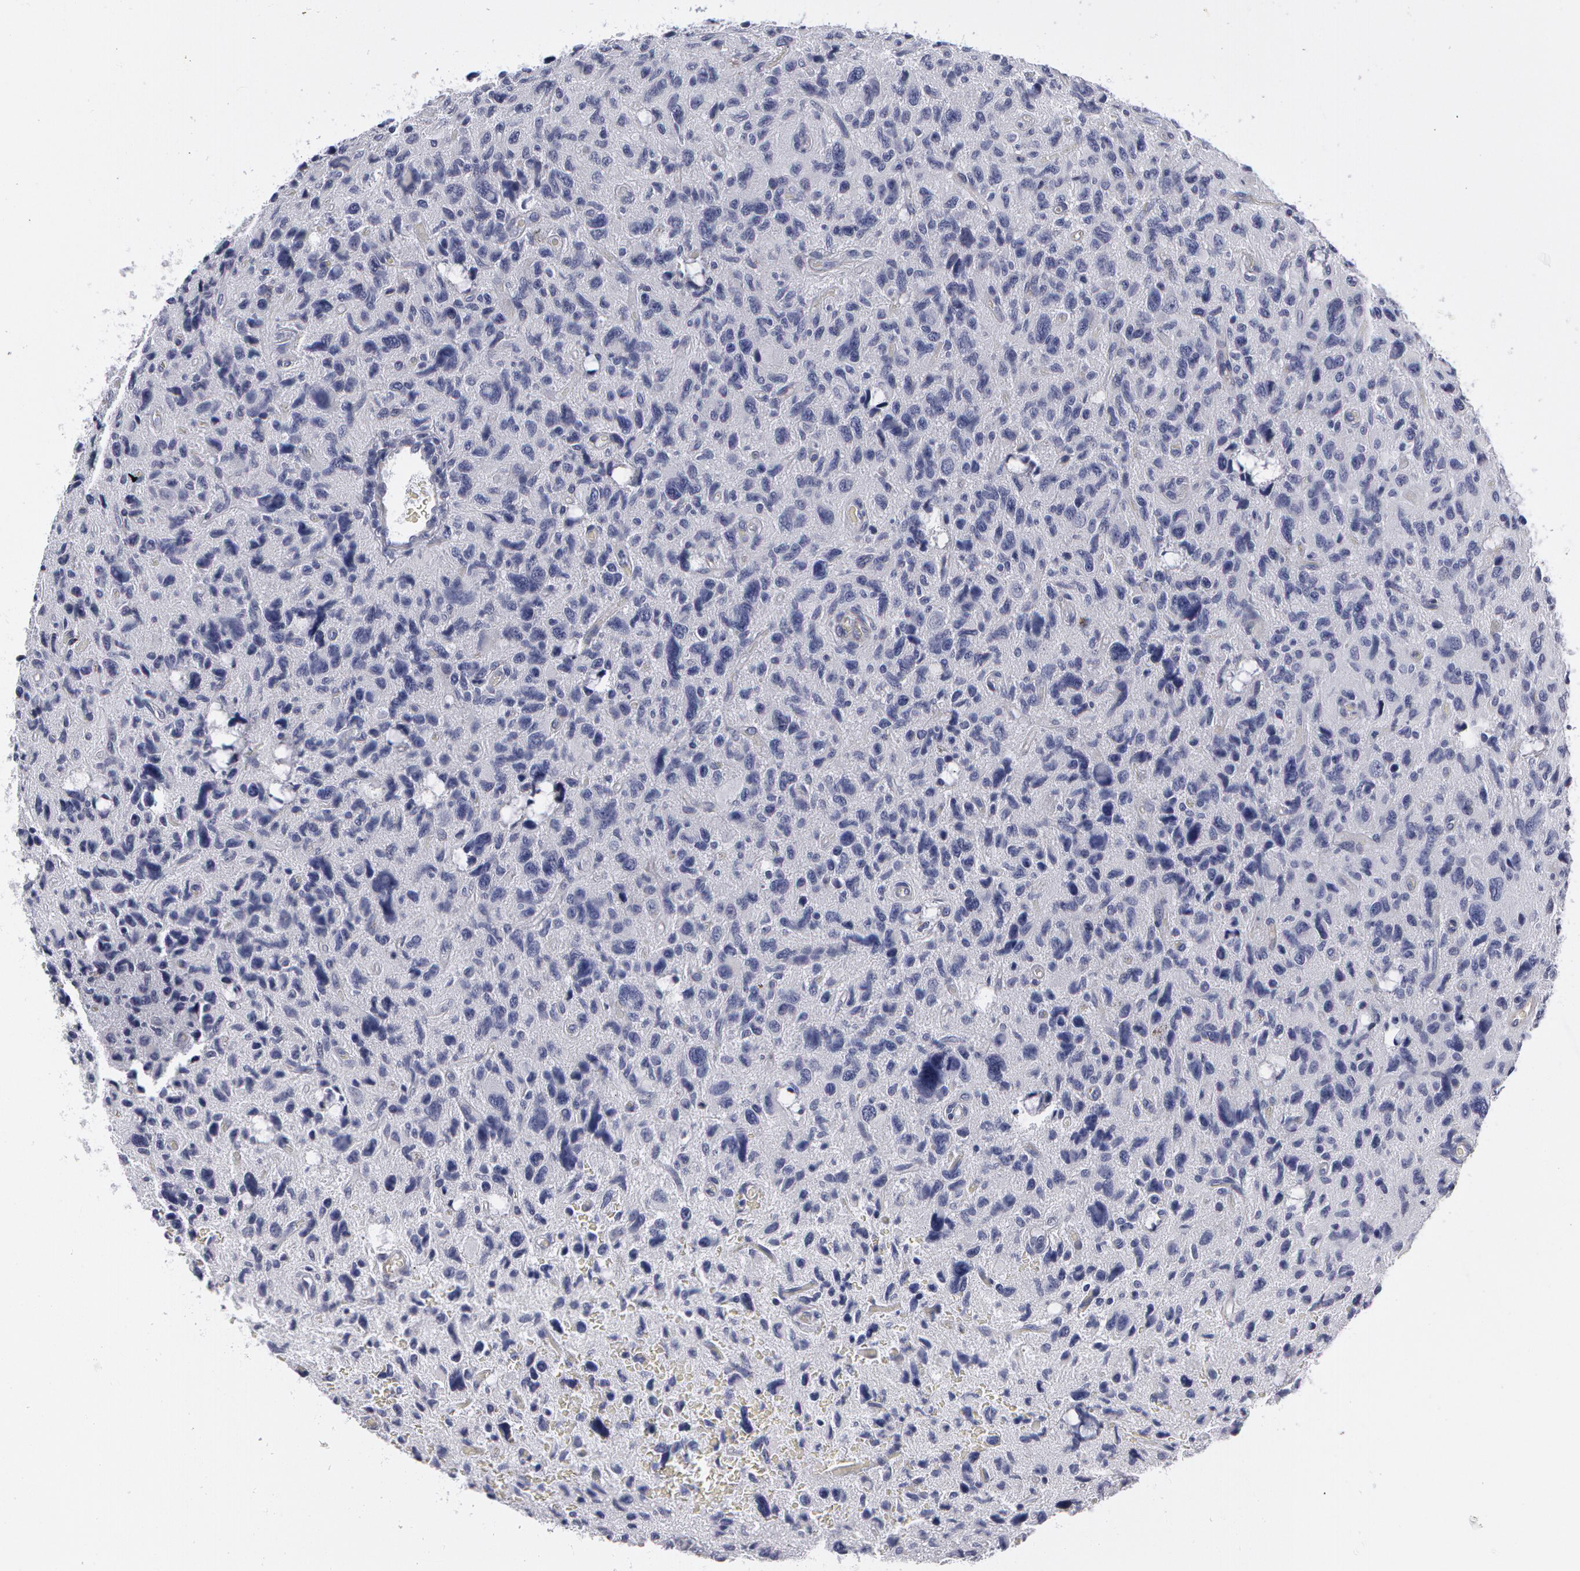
{"staining": {"intensity": "negative", "quantity": "none", "location": "none"}, "tissue": "glioma", "cell_type": "Tumor cells", "image_type": "cancer", "snomed": [{"axis": "morphology", "description": "Glioma, malignant, High grade"}, {"axis": "topography", "description": "Brain"}], "caption": "A micrograph of human glioma is negative for staining in tumor cells.", "gene": "SMC1B", "patient": {"sex": "female", "age": 60}}